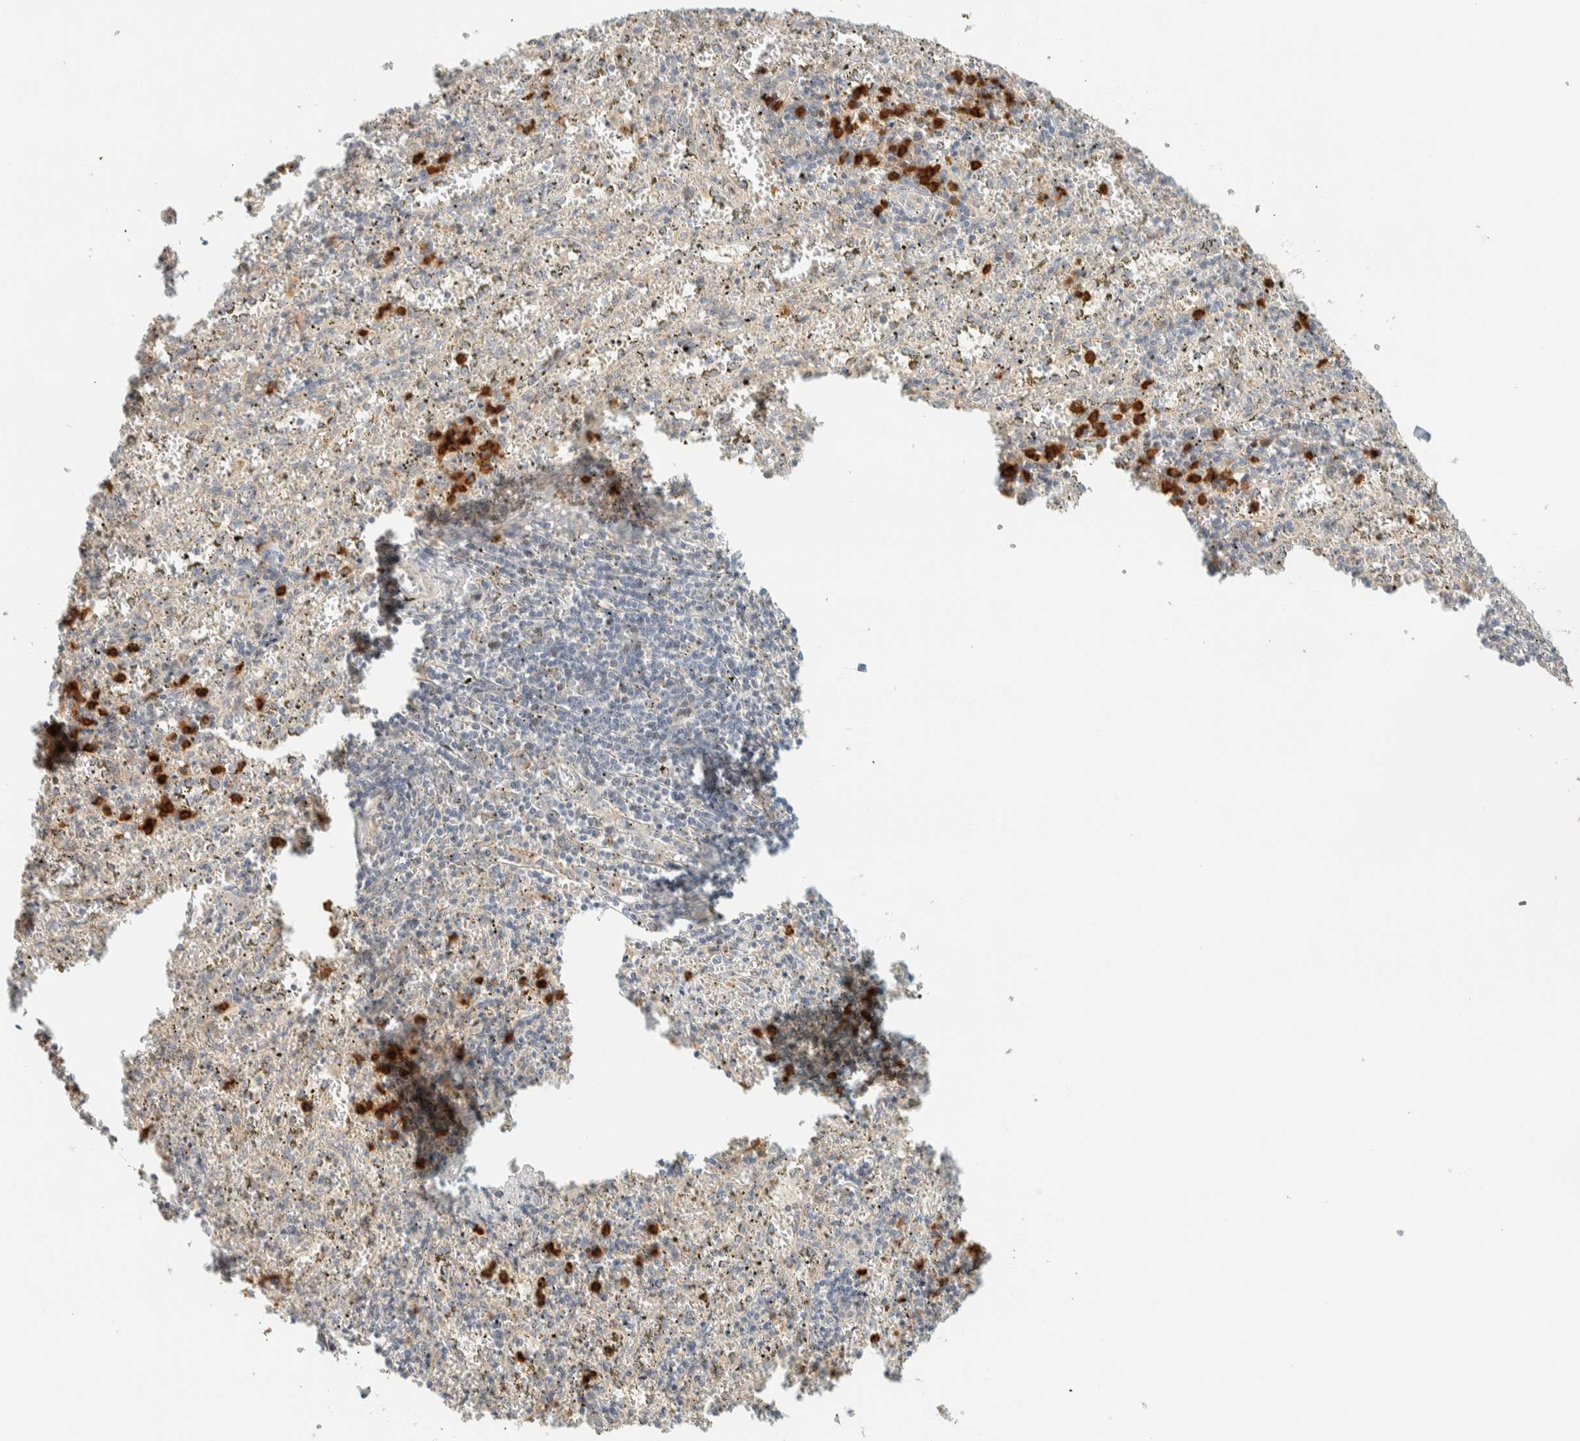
{"staining": {"intensity": "strong", "quantity": "25%-75%", "location": "cytoplasmic/membranous"}, "tissue": "spleen", "cell_type": "Cells in red pulp", "image_type": "normal", "snomed": [{"axis": "morphology", "description": "Normal tissue, NOS"}, {"axis": "topography", "description": "Spleen"}], "caption": "IHC staining of normal spleen, which shows high levels of strong cytoplasmic/membranous positivity in about 25%-75% of cells in red pulp indicating strong cytoplasmic/membranous protein expression. The staining was performed using DAB (brown) for protein detection and nuclei were counterstained in hematoxylin (blue).", "gene": "CCDC171", "patient": {"sex": "male", "age": 11}}